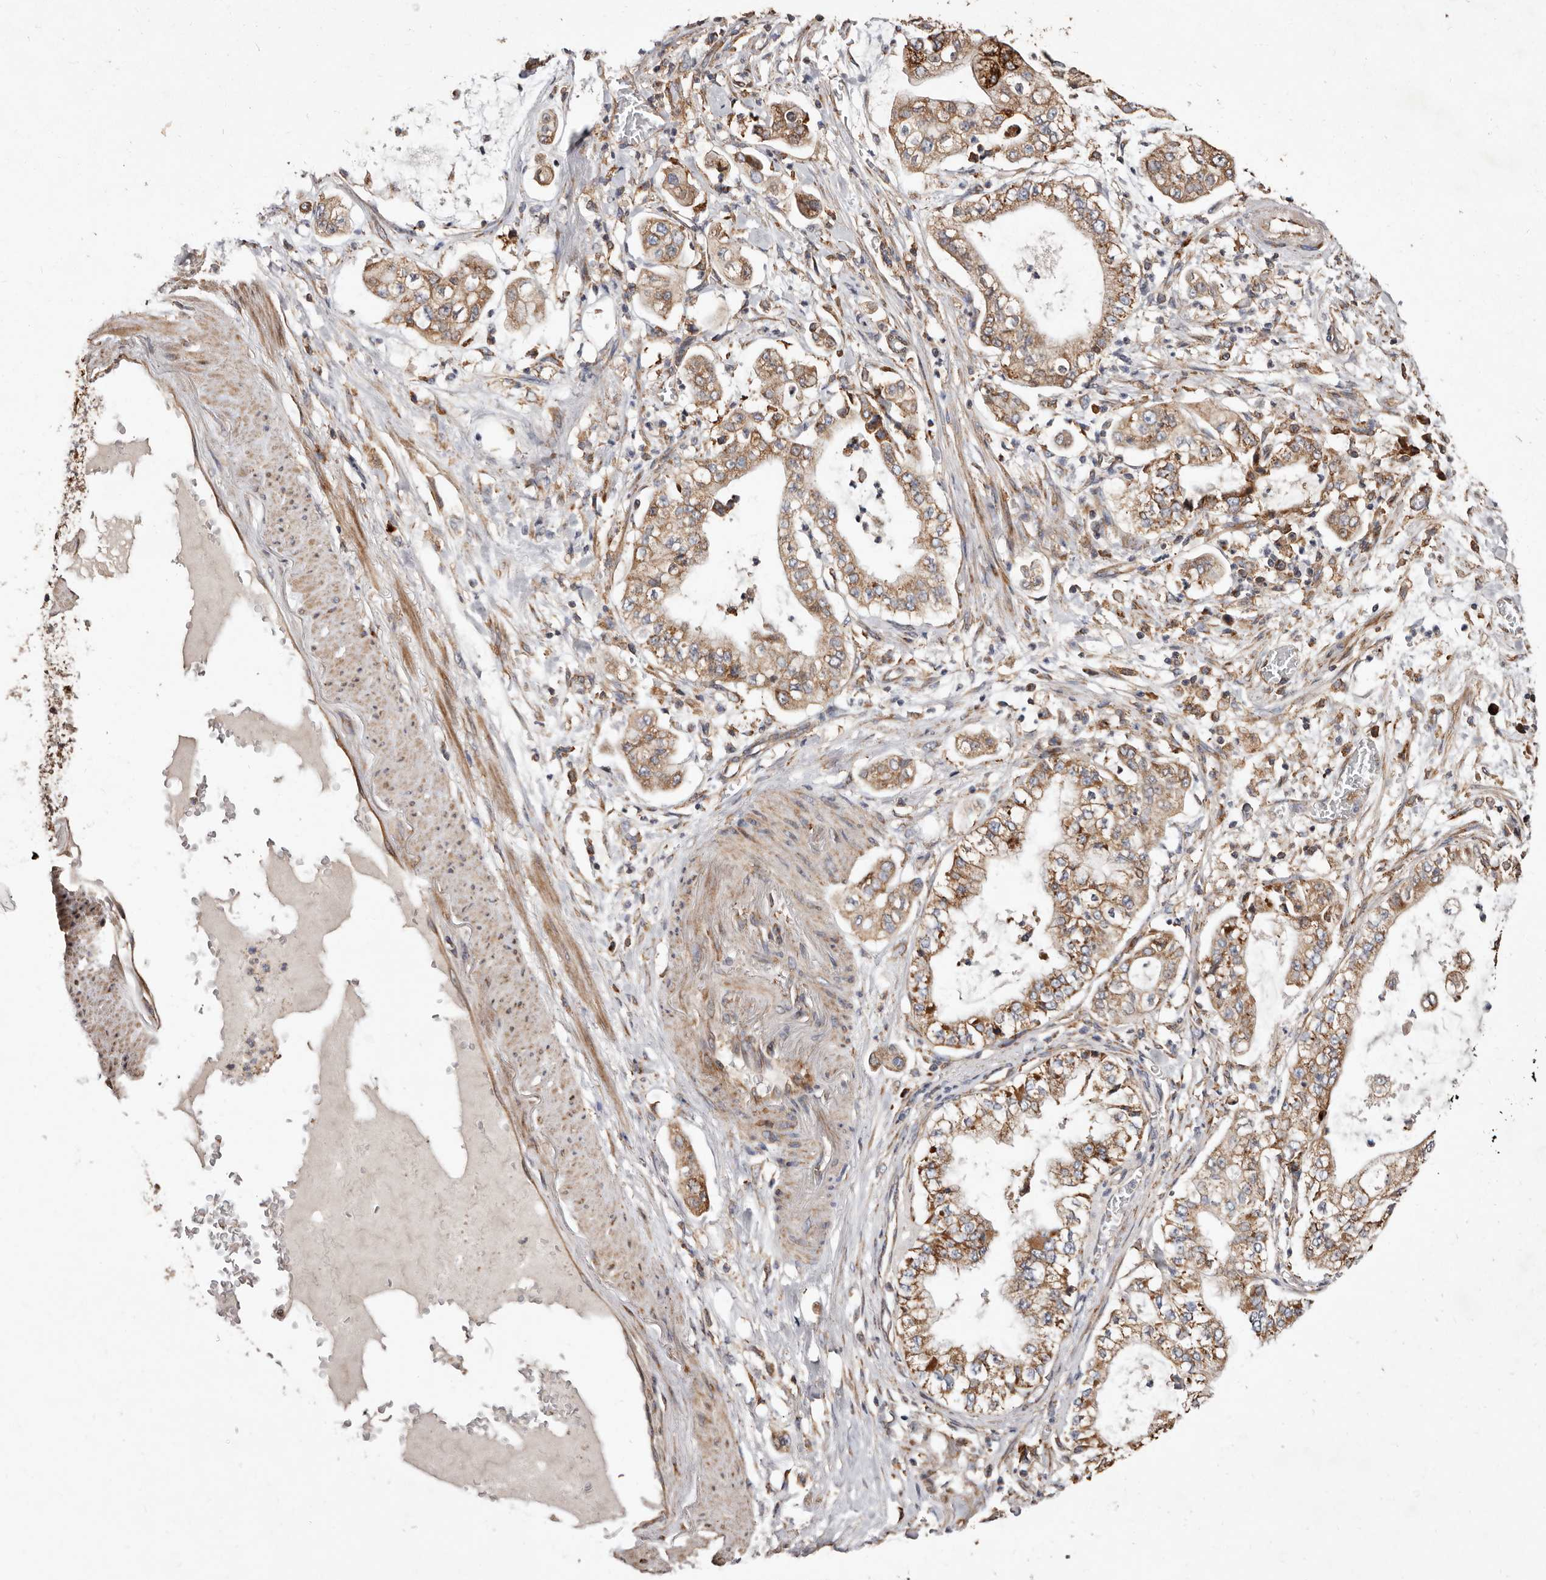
{"staining": {"intensity": "moderate", "quantity": ">75%", "location": "cytoplasmic/membranous"}, "tissue": "stomach cancer", "cell_type": "Tumor cells", "image_type": "cancer", "snomed": [{"axis": "morphology", "description": "Adenocarcinoma, NOS"}, {"axis": "topography", "description": "Stomach"}], "caption": "A high-resolution photomicrograph shows immunohistochemistry staining of stomach adenocarcinoma, which exhibits moderate cytoplasmic/membranous expression in approximately >75% of tumor cells. Using DAB (brown) and hematoxylin (blue) stains, captured at high magnification using brightfield microscopy.", "gene": "STEAP2", "patient": {"sex": "male", "age": 76}}